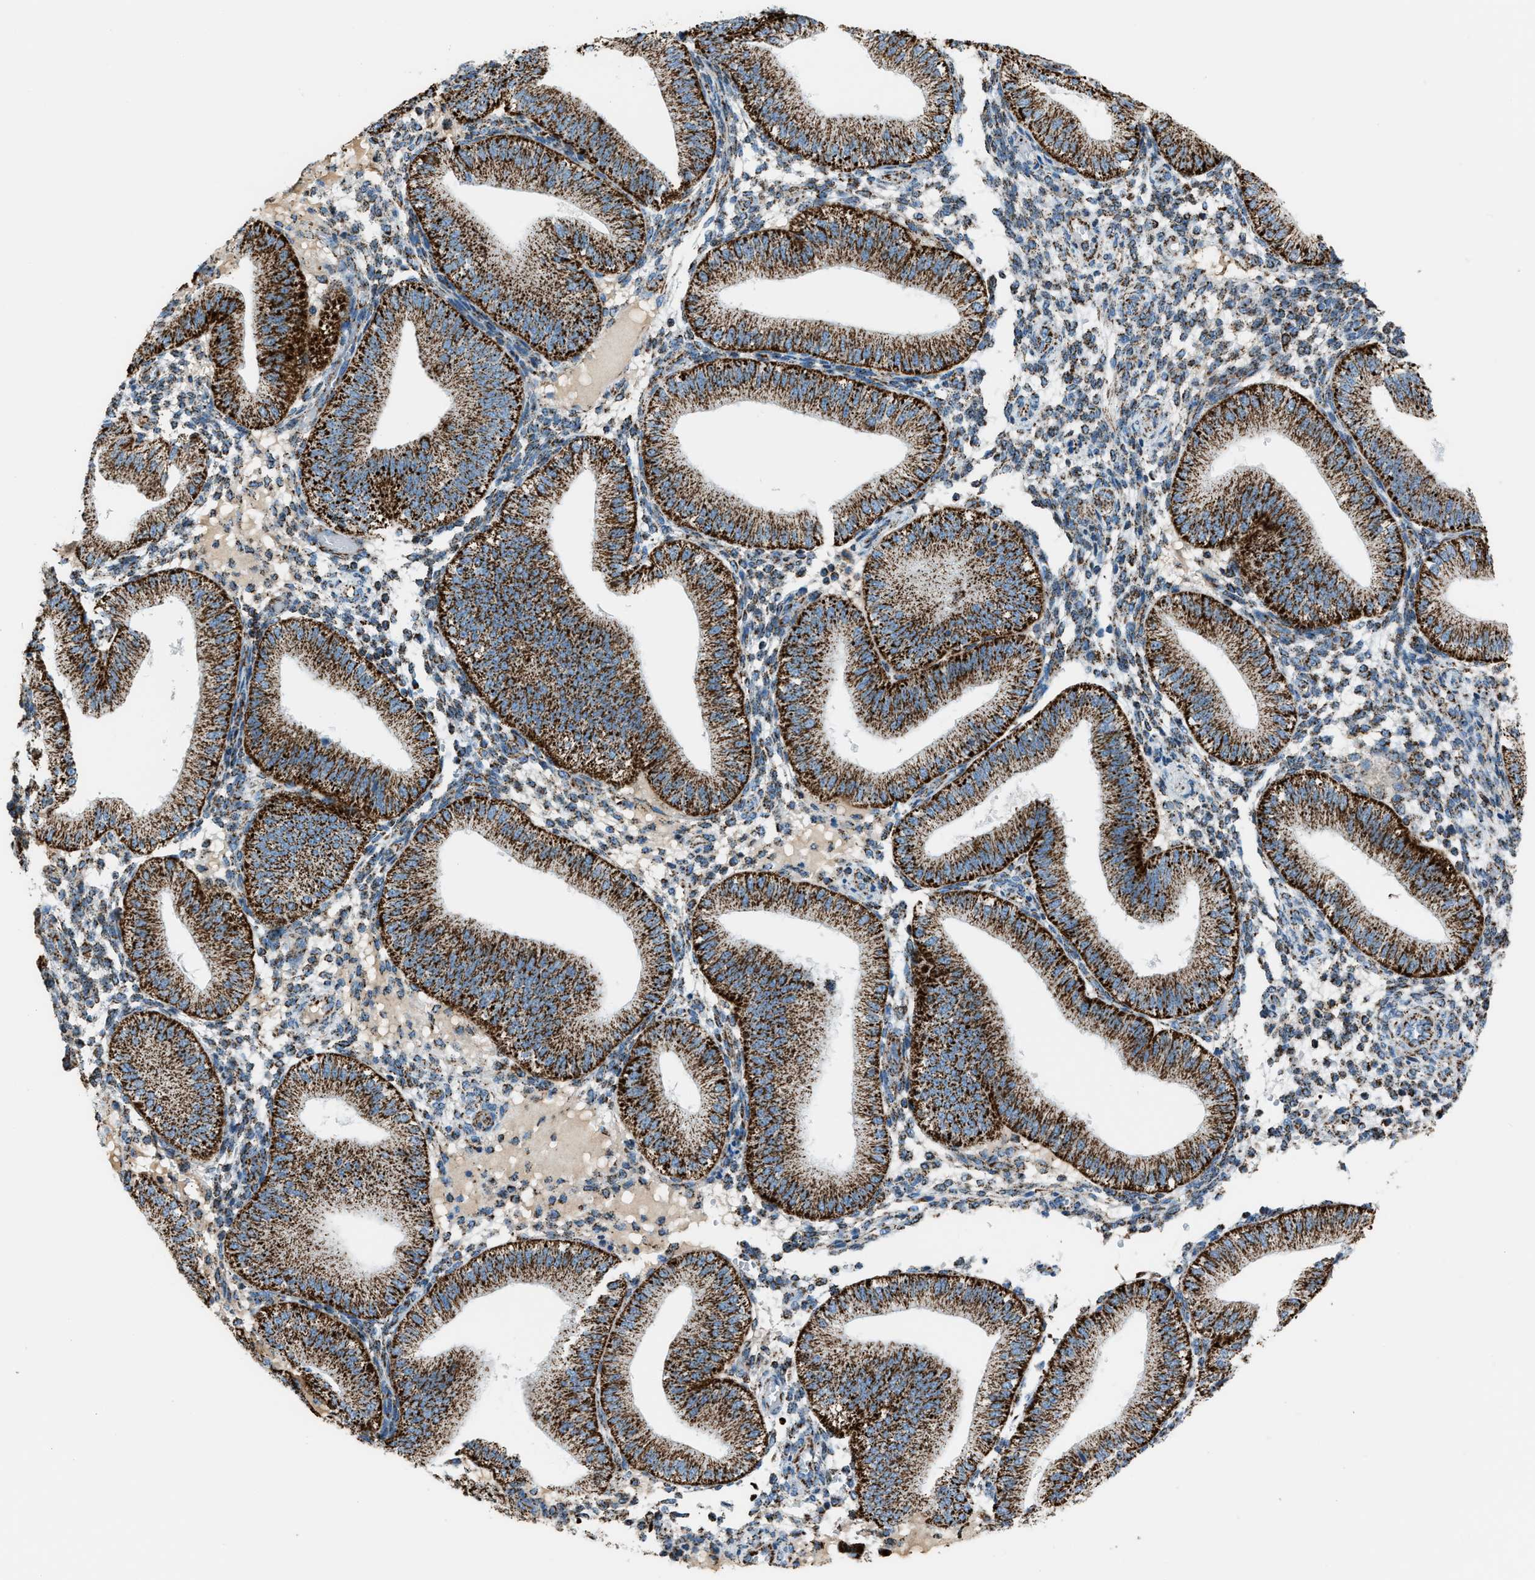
{"staining": {"intensity": "moderate", "quantity": ">75%", "location": "cytoplasmic/membranous"}, "tissue": "endometrium", "cell_type": "Cells in endometrial stroma", "image_type": "normal", "snomed": [{"axis": "morphology", "description": "Normal tissue, NOS"}, {"axis": "topography", "description": "Endometrium"}], "caption": "Protein expression analysis of normal human endometrium reveals moderate cytoplasmic/membranous expression in approximately >75% of cells in endometrial stroma.", "gene": "MDH2", "patient": {"sex": "female", "age": 39}}